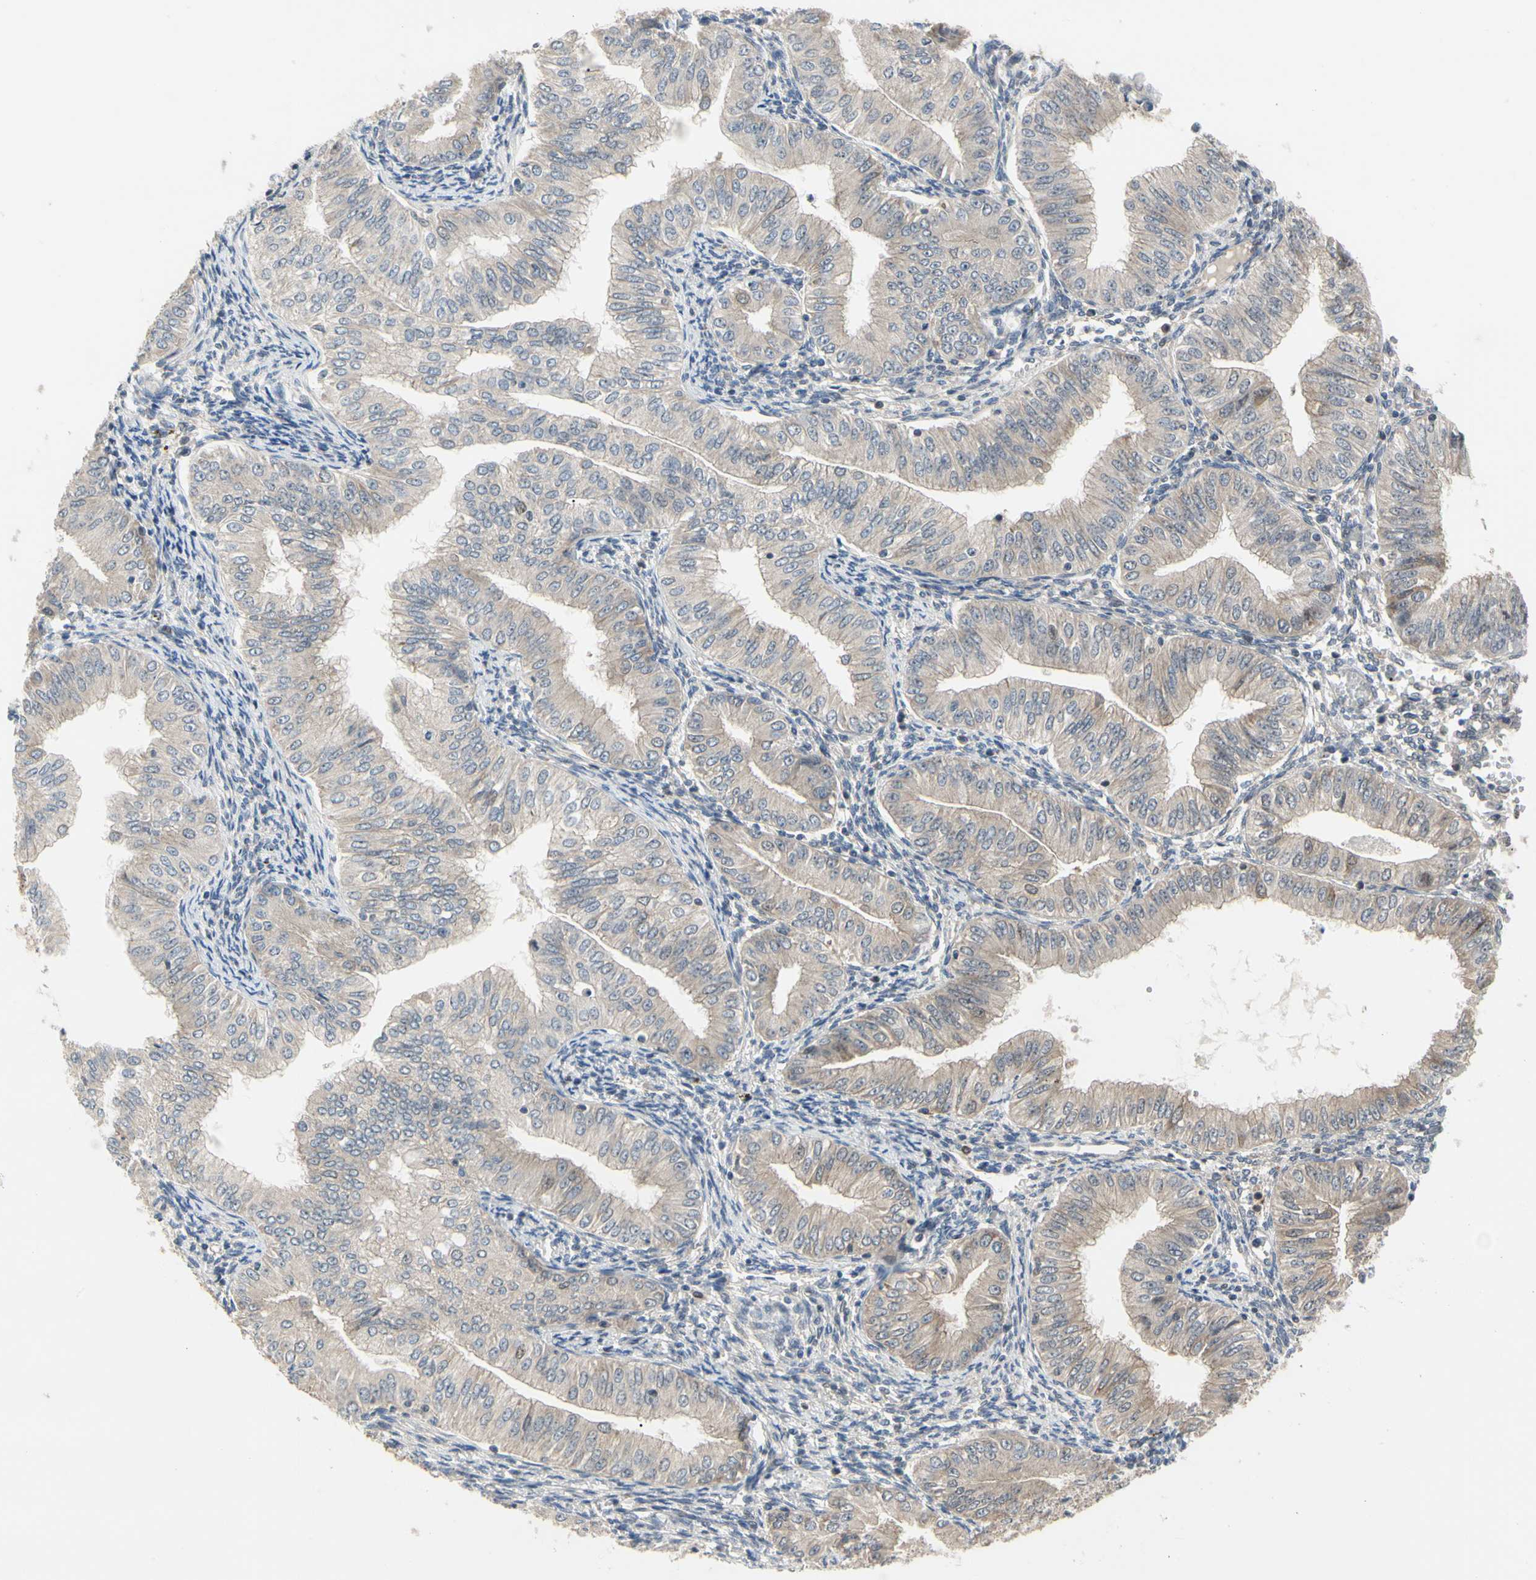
{"staining": {"intensity": "weak", "quantity": ">75%", "location": "cytoplasmic/membranous"}, "tissue": "endometrial cancer", "cell_type": "Tumor cells", "image_type": "cancer", "snomed": [{"axis": "morphology", "description": "Normal tissue, NOS"}, {"axis": "morphology", "description": "Adenocarcinoma, NOS"}, {"axis": "topography", "description": "Endometrium"}], "caption": "Immunohistochemical staining of endometrial cancer demonstrates low levels of weak cytoplasmic/membranous expression in approximately >75% of tumor cells.", "gene": "CDK5", "patient": {"sex": "female", "age": 53}}